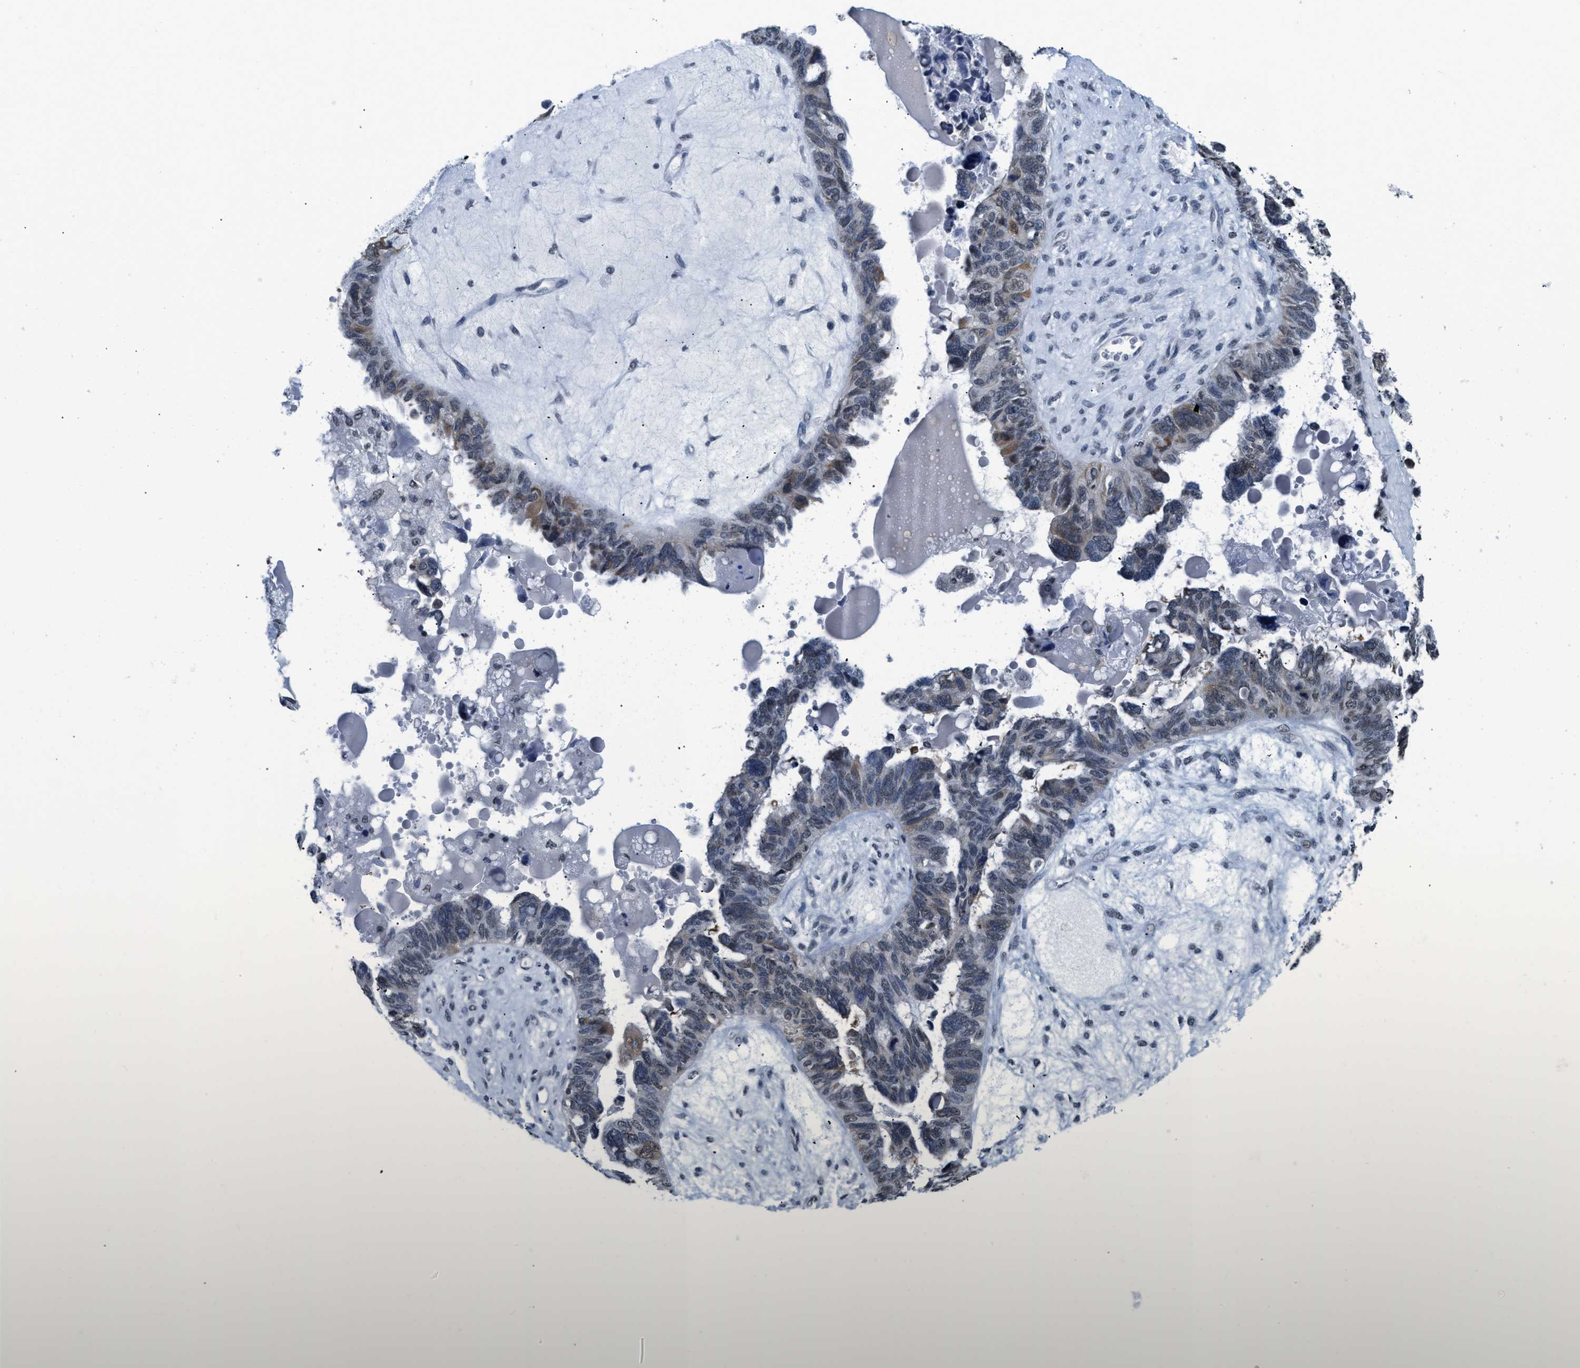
{"staining": {"intensity": "weak", "quantity": "<25%", "location": "cytoplasmic/membranous,nuclear"}, "tissue": "ovarian cancer", "cell_type": "Tumor cells", "image_type": "cancer", "snomed": [{"axis": "morphology", "description": "Cystadenocarcinoma, serous, NOS"}, {"axis": "topography", "description": "Ovary"}], "caption": "Photomicrograph shows no significant protein staining in tumor cells of ovarian serous cystadenocarcinoma.", "gene": "RAF1", "patient": {"sex": "female", "age": 79}}